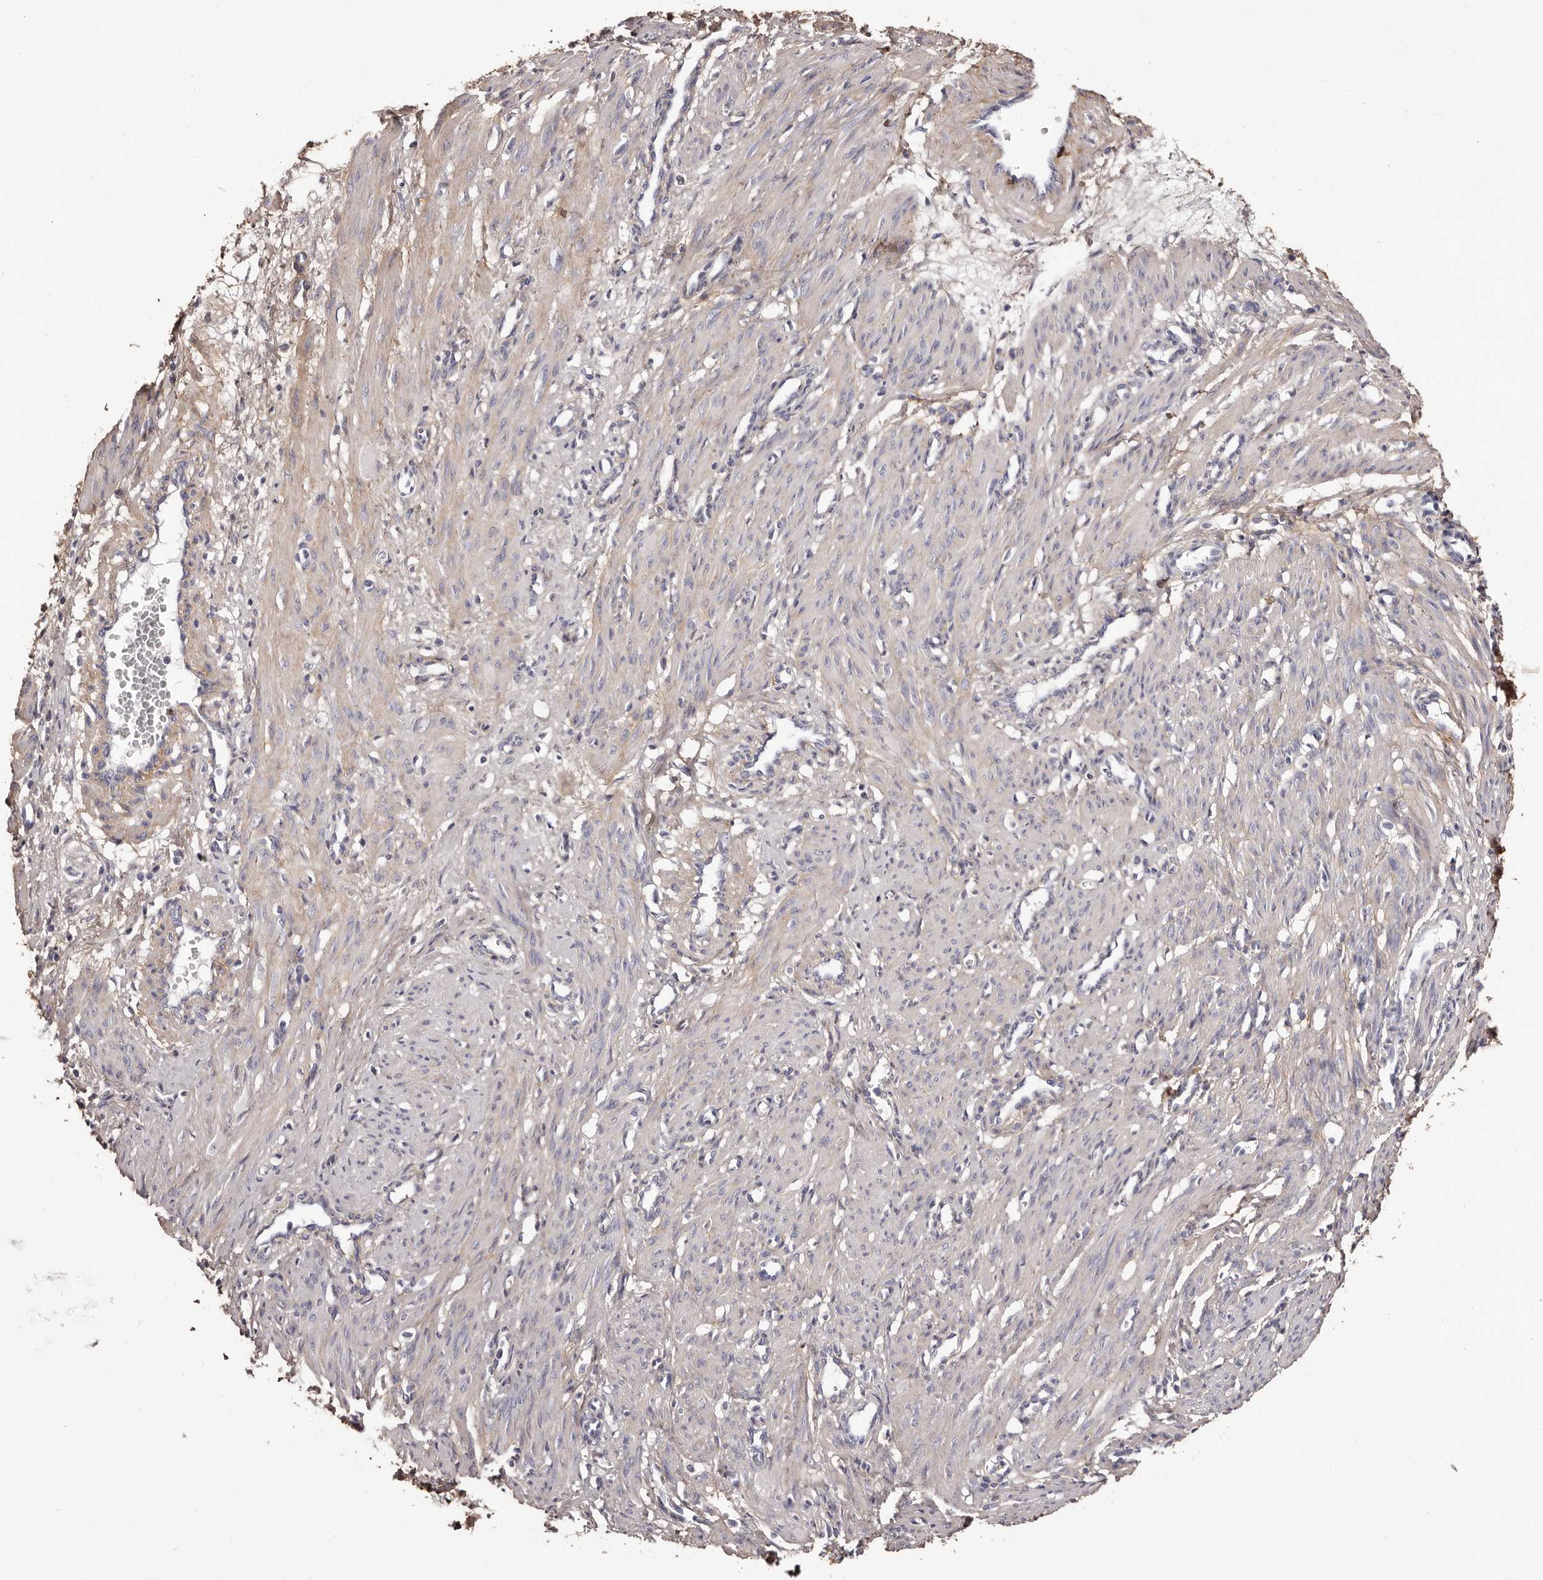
{"staining": {"intensity": "negative", "quantity": "none", "location": "none"}, "tissue": "smooth muscle", "cell_type": "Smooth muscle cells", "image_type": "normal", "snomed": [{"axis": "morphology", "description": "Normal tissue, NOS"}, {"axis": "topography", "description": "Endometrium"}], "caption": "Immunohistochemistry of benign smooth muscle displays no staining in smooth muscle cells. (Brightfield microscopy of DAB (3,3'-diaminobenzidine) immunohistochemistry at high magnification).", "gene": "COL6A1", "patient": {"sex": "female", "age": 33}}